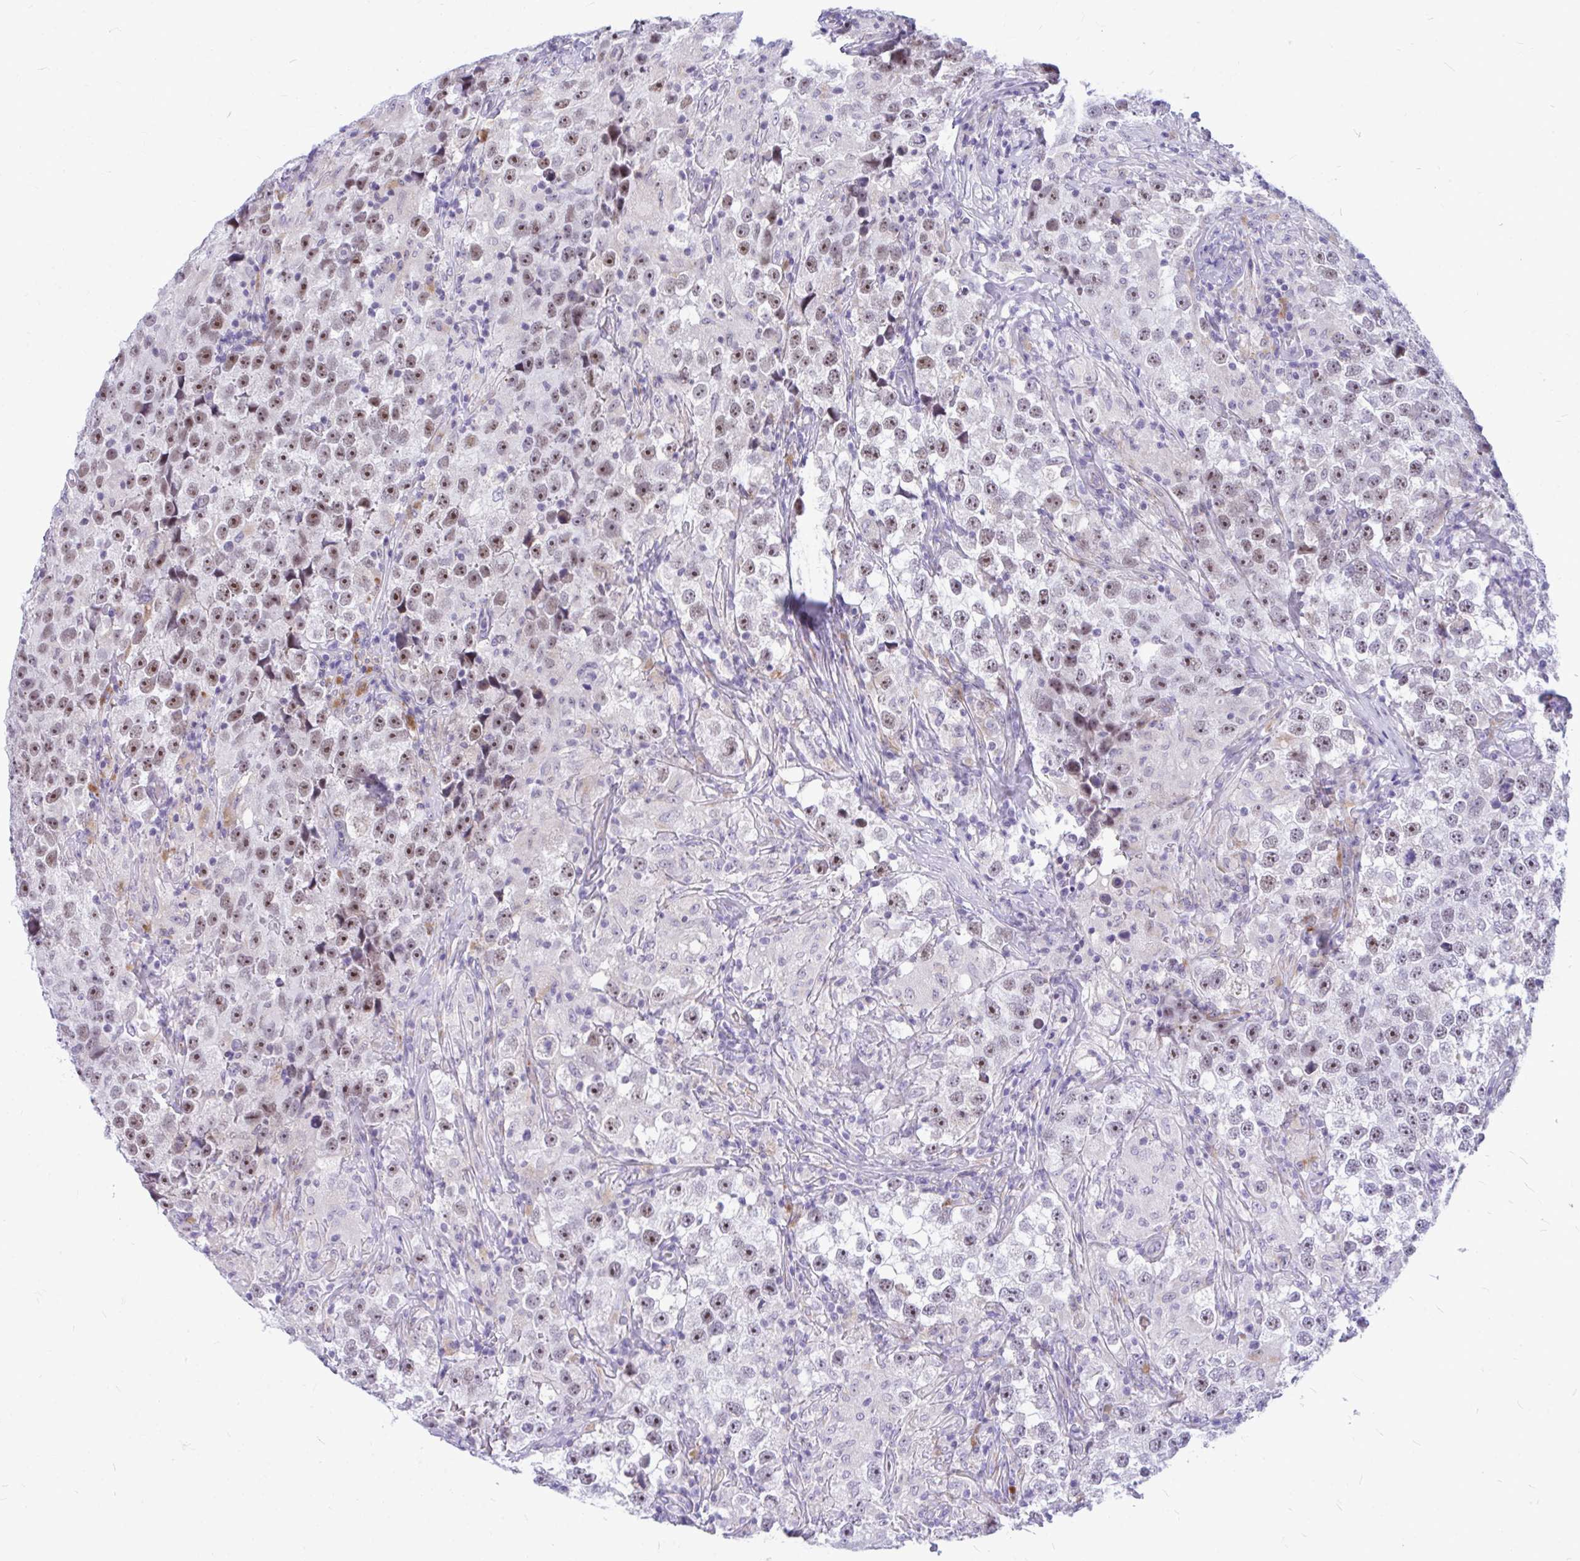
{"staining": {"intensity": "moderate", "quantity": "25%-75%", "location": "nuclear"}, "tissue": "testis cancer", "cell_type": "Tumor cells", "image_type": "cancer", "snomed": [{"axis": "morphology", "description": "Seminoma, NOS"}, {"axis": "topography", "description": "Testis"}], "caption": "Testis cancer (seminoma) stained for a protein (brown) demonstrates moderate nuclear positive expression in about 25%-75% of tumor cells.", "gene": "ZSCAN25", "patient": {"sex": "male", "age": 46}}